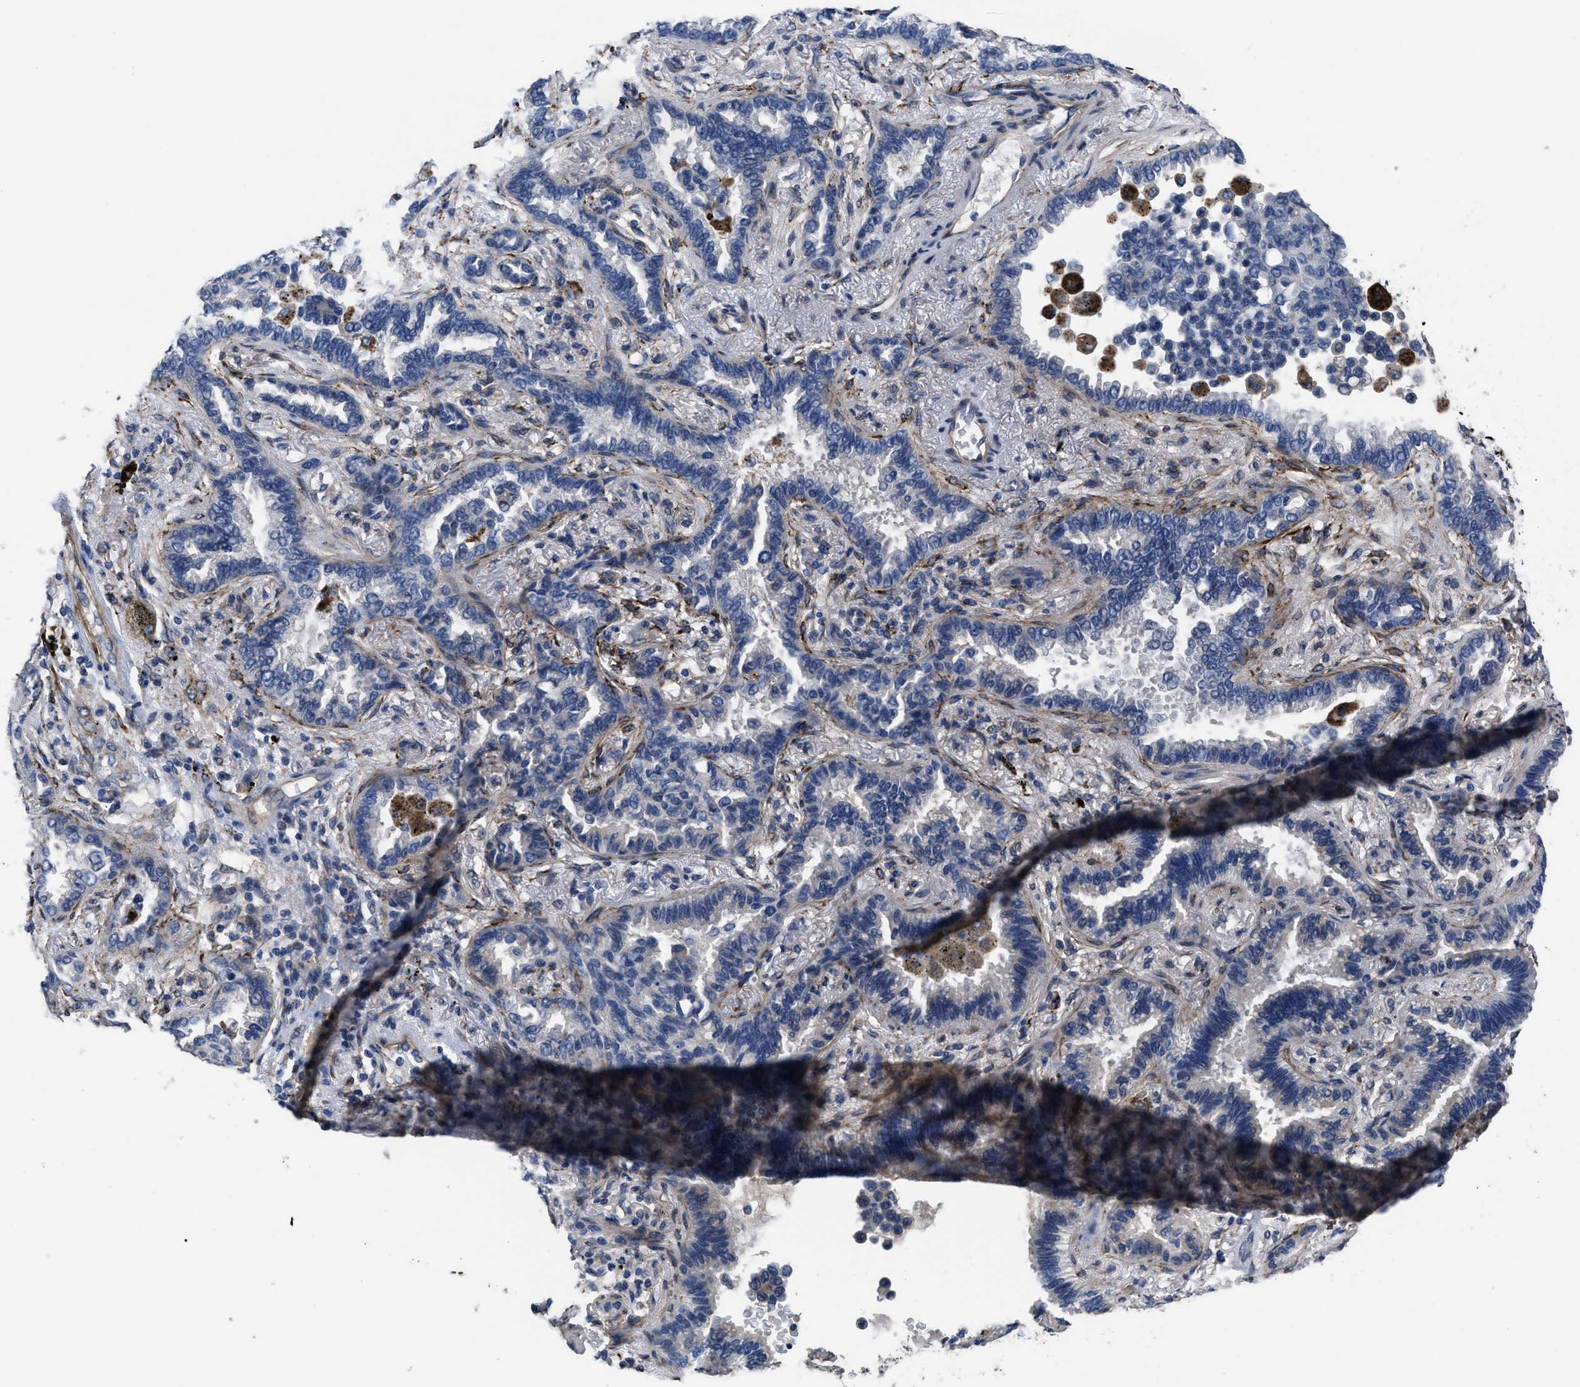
{"staining": {"intensity": "negative", "quantity": "none", "location": "none"}, "tissue": "lung cancer", "cell_type": "Tumor cells", "image_type": "cancer", "snomed": [{"axis": "morphology", "description": "Normal tissue, NOS"}, {"axis": "morphology", "description": "Adenocarcinoma, NOS"}, {"axis": "topography", "description": "Lung"}], "caption": "Immunohistochemical staining of lung adenocarcinoma displays no significant expression in tumor cells.", "gene": "SQLE", "patient": {"sex": "male", "age": 59}}